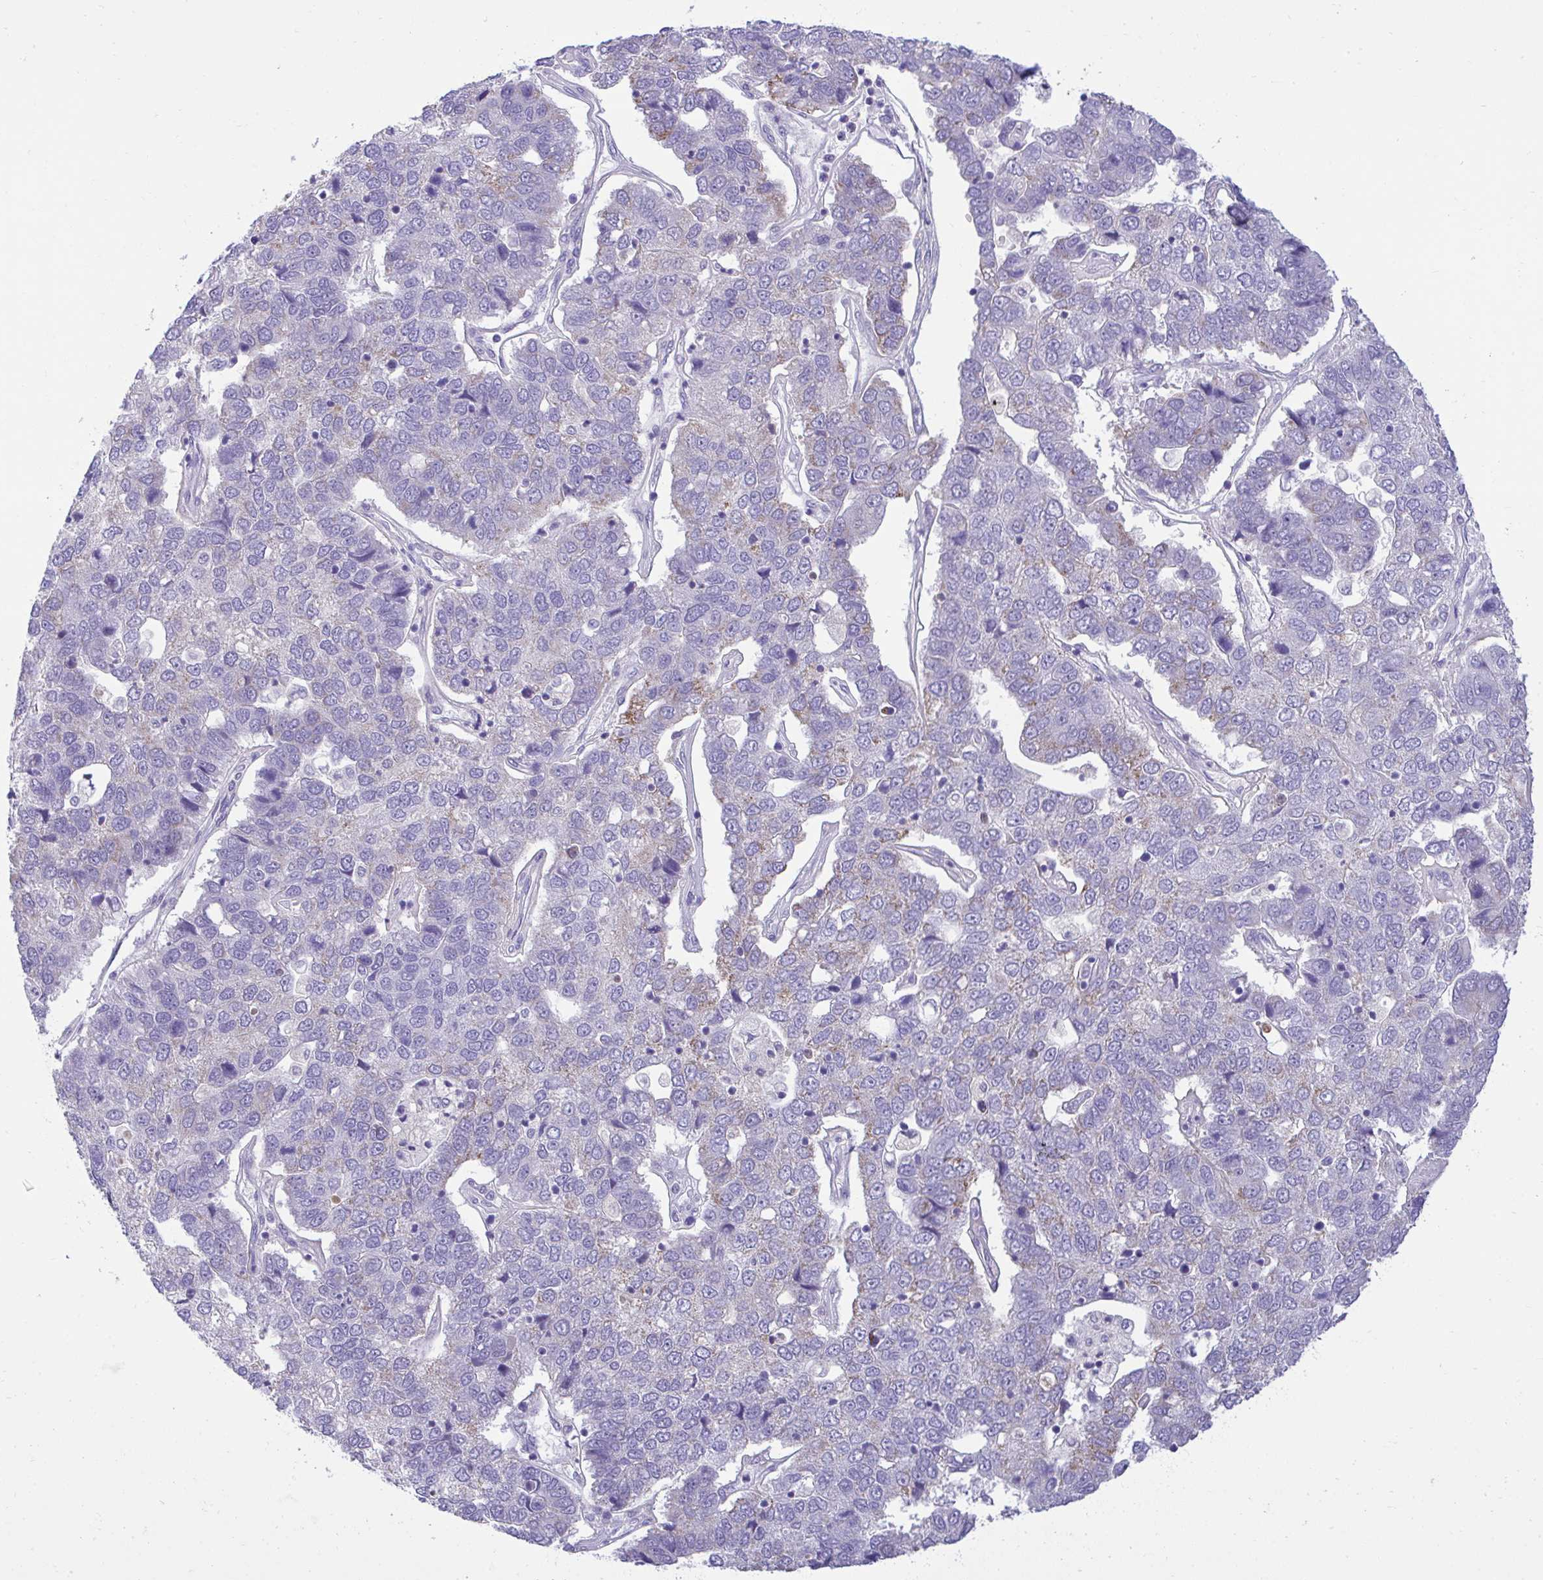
{"staining": {"intensity": "weak", "quantity": "<25%", "location": "cytoplasmic/membranous"}, "tissue": "pancreatic cancer", "cell_type": "Tumor cells", "image_type": "cancer", "snomed": [{"axis": "morphology", "description": "Adenocarcinoma, NOS"}, {"axis": "topography", "description": "Pancreas"}], "caption": "Tumor cells are negative for brown protein staining in adenocarcinoma (pancreatic).", "gene": "TMCO5A", "patient": {"sex": "female", "age": 61}}